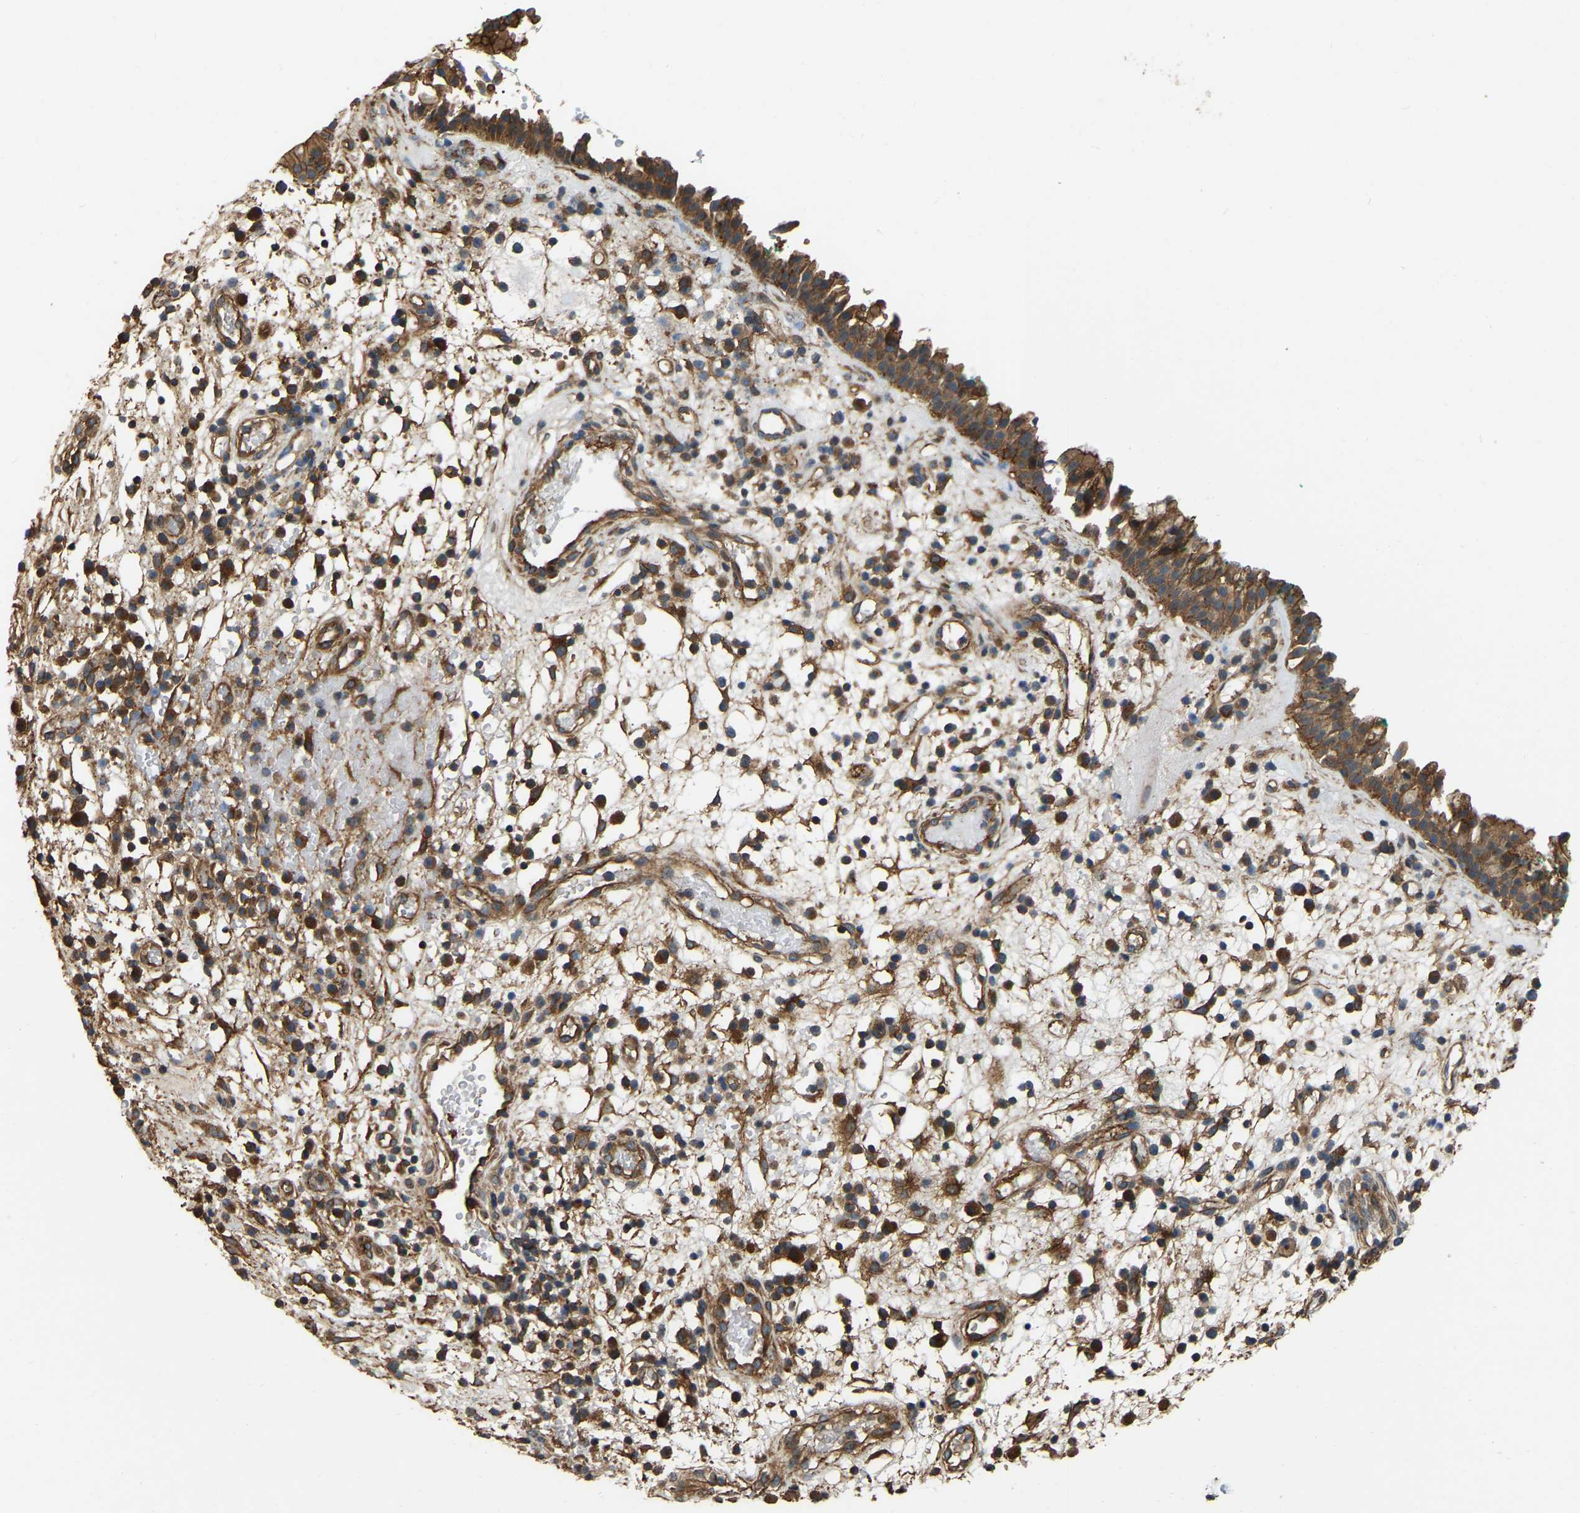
{"staining": {"intensity": "moderate", "quantity": ">75%", "location": "cytoplasmic/membranous"}, "tissue": "nasopharynx", "cell_type": "Respiratory epithelial cells", "image_type": "normal", "snomed": [{"axis": "morphology", "description": "Normal tissue, NOS"}, {"axis": "morphology", "description": "Basal cell carcinoma"}, {"axis": "topography", "description": "Cartilage tissue"}, {"axis": "topography", "description": "Nasopharynx"}, {"axis": "topography", "description": "Oral tissue"}], "caption": "Immunohistochemistry (DAB (3,3'-diaminobenzidine)) staining of unremarkable human nasopharynx shows moderate cytoplasmic/membranous protein expression in approximately >75% of respiratory epithelial cells.", "gene": "SAMD9L", "patient": {"sex": "female", "age": 77}}